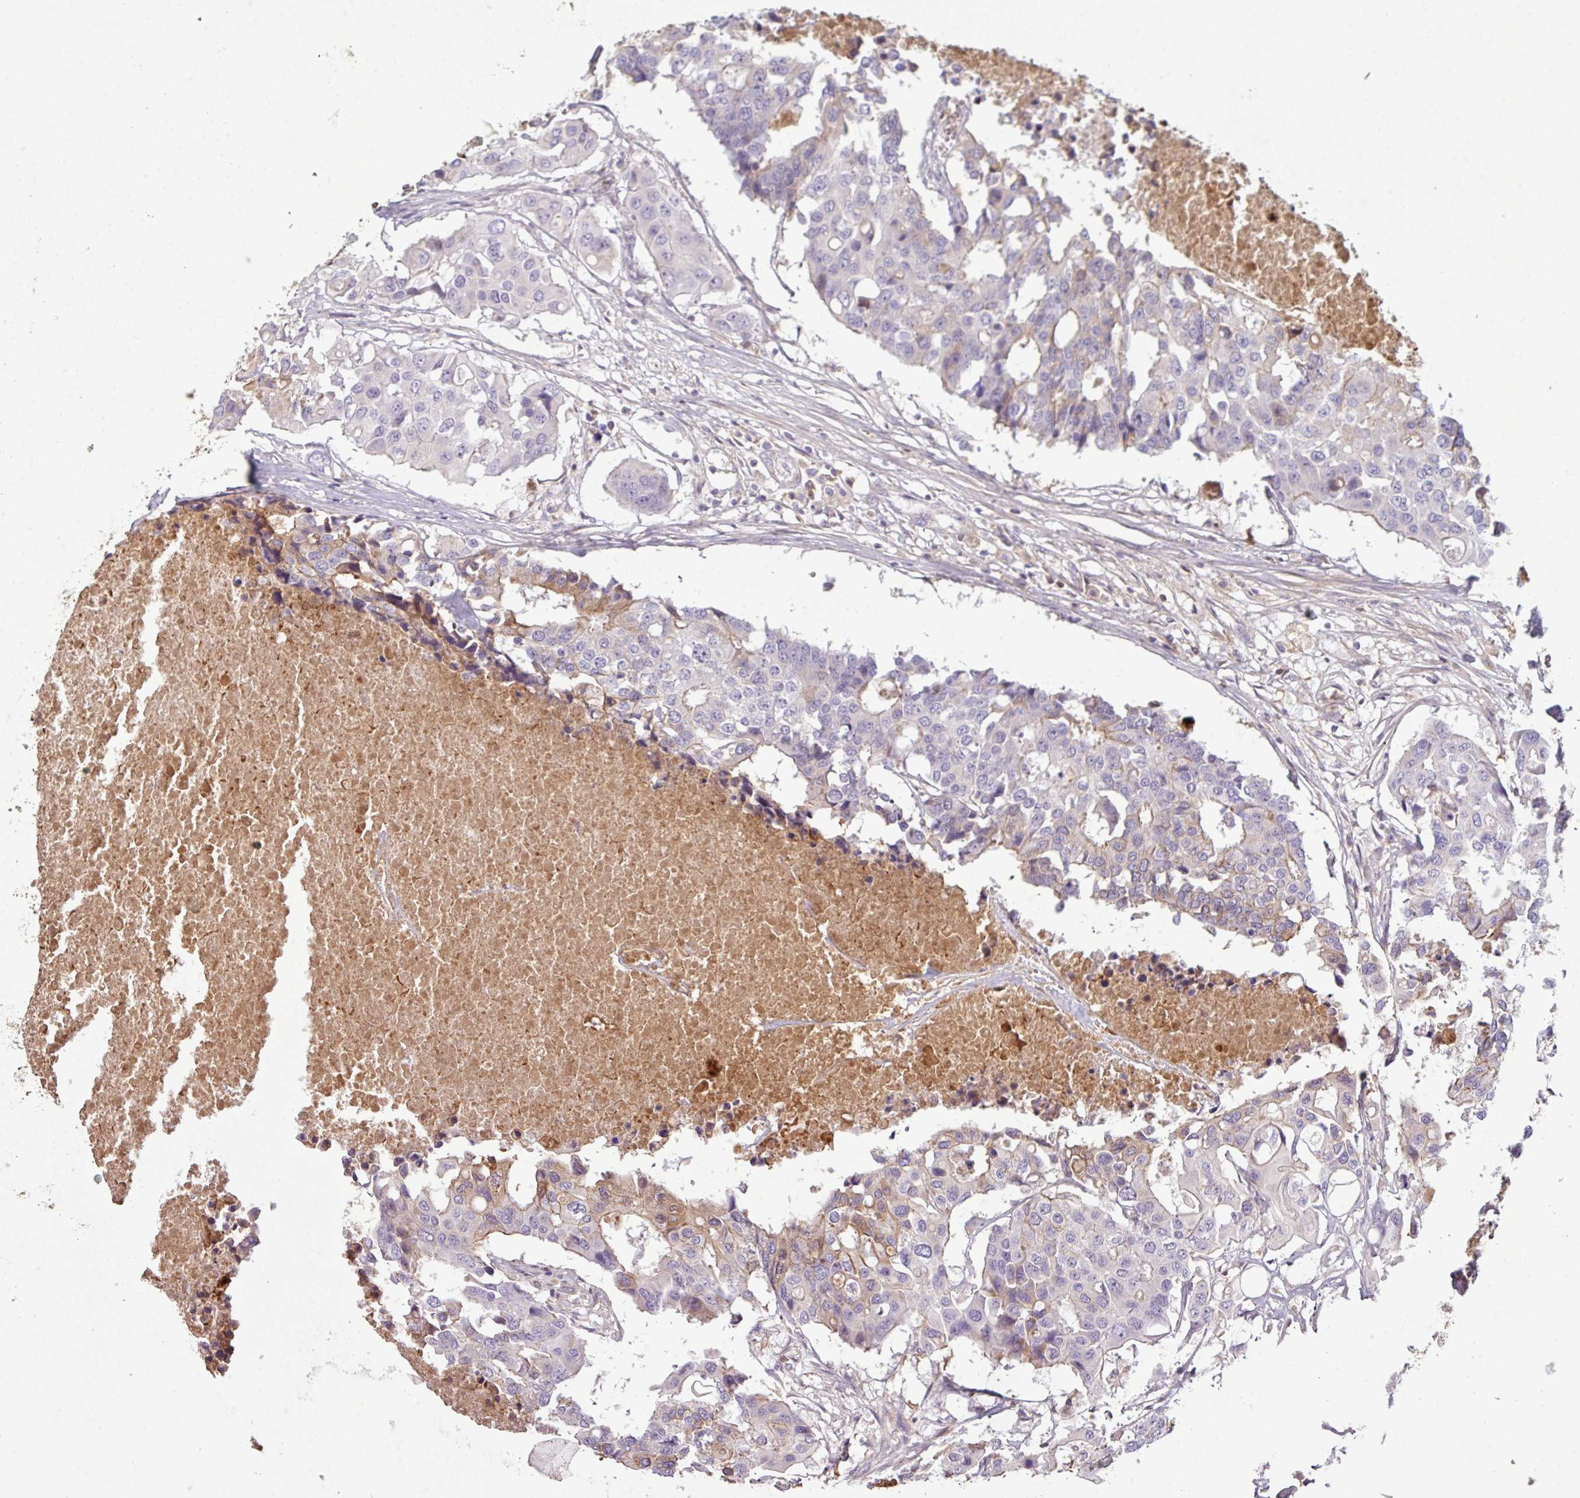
{"staining": {"intensity": "weak", "quantity": "<25%", "location": "cytoplasmic/membranous"}, "tissue": "colorectal cancer", "cell_type": "Tumor cells", "image_type": "cancer", "snomed": [{"axis": "morphology", "description": "Adenocarcinoma, NOS"}, {"axis": "topography", "description": "Colon"}], "caption": "Immunohistochemical staining of human adenocarcinoma (colorectal) exhibits no significant staining in tumor cells.", "gene": "C4B", "patient": {"sex": "male", "age": 77}}